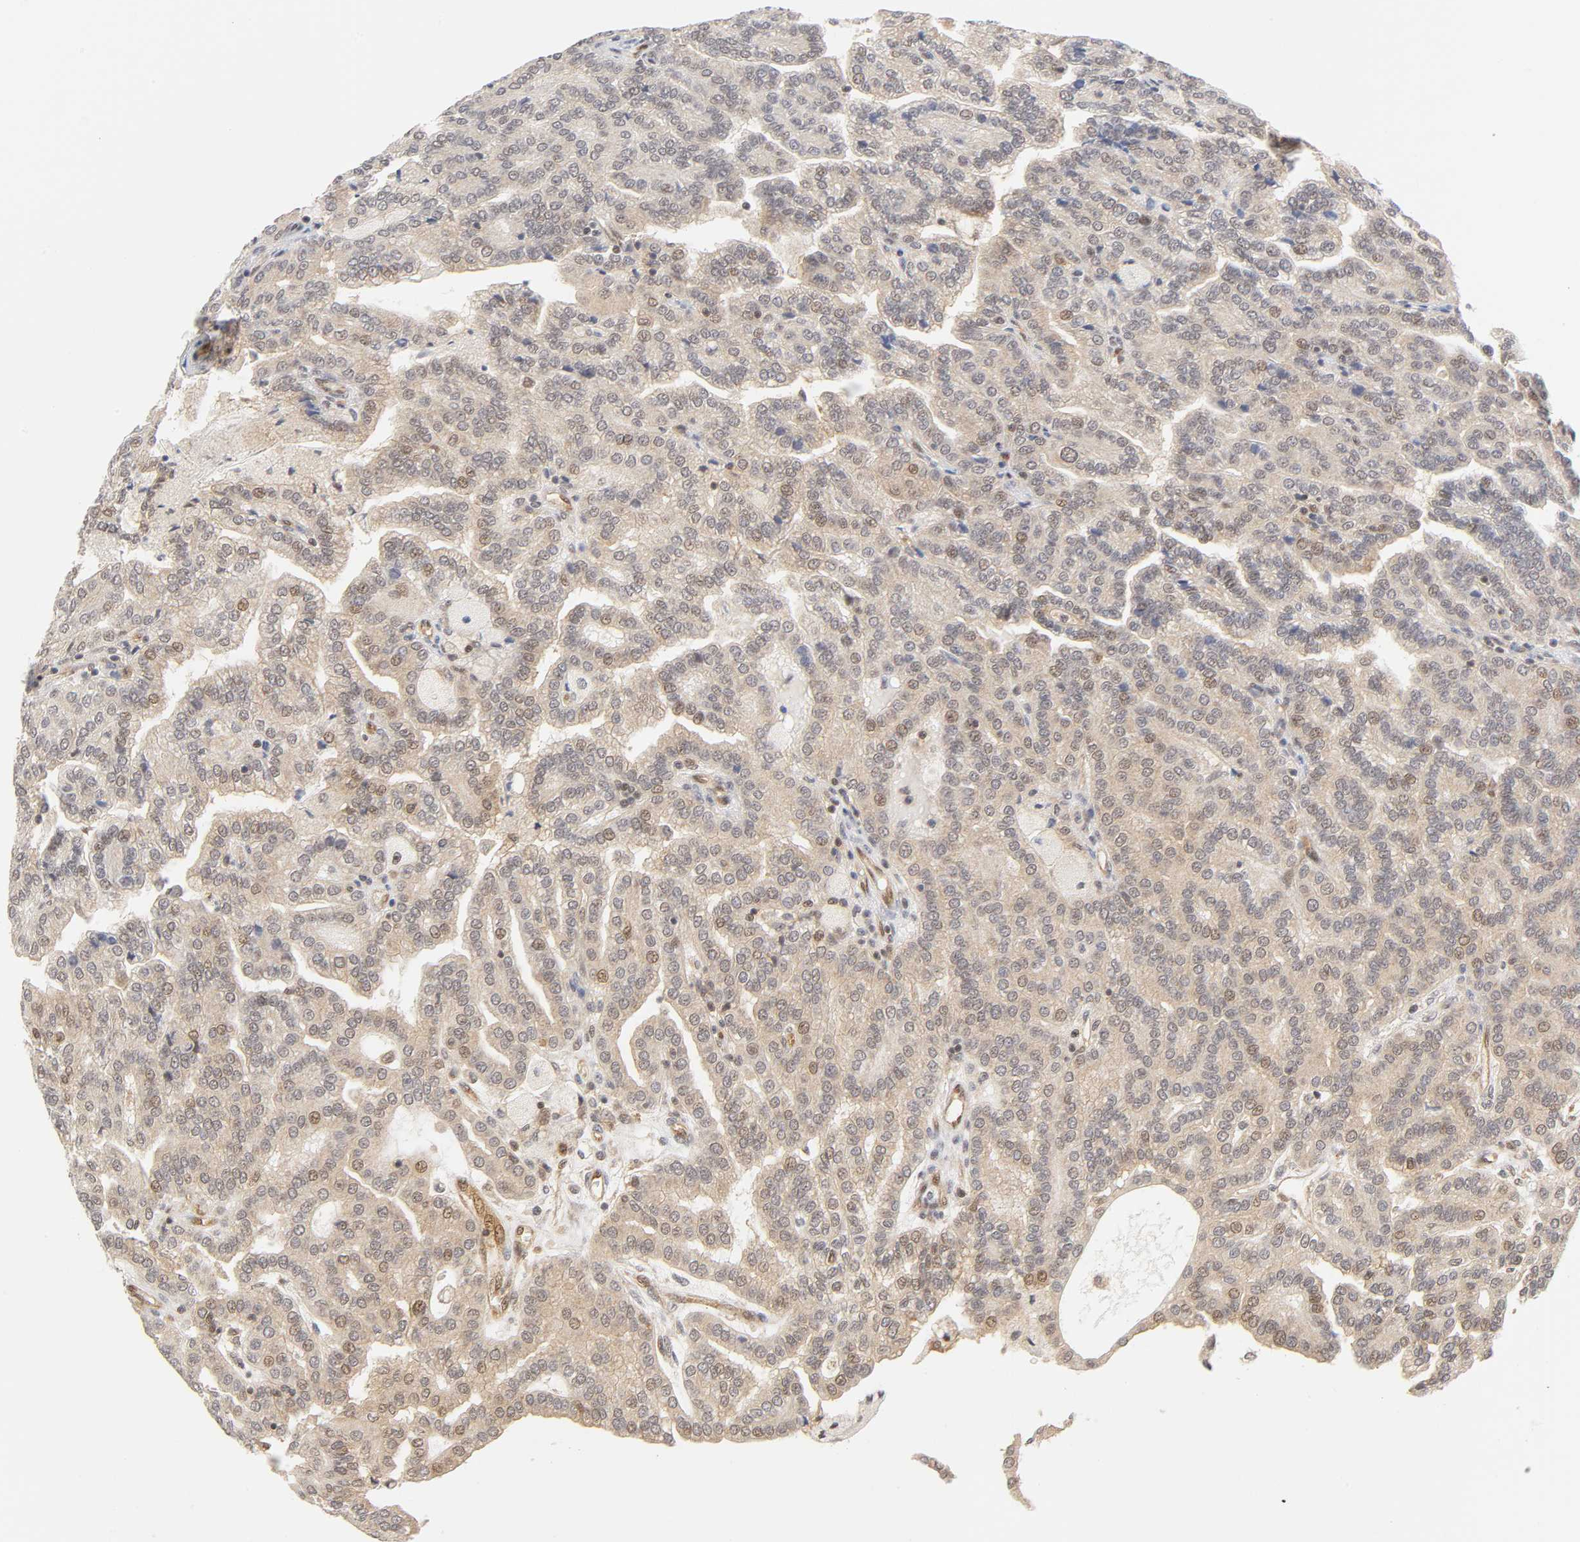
{"staining": {"intensity": "weak", "quantity": ">75%", "location": "cytoplasmic/membranous,nuclear"}, "tissue": "renal cancer", "cell_type": "Tumor cells", "image_type": "cancer", "snomed": [{"axis": "morphology", "description": "Adenocarcinoma, NOS"}, {"axis": "topography", "description": "Kidney"}], "caption": "Immunohistochemical staining of human adenocarcinoma (renal) demonstrates weak cytoplasmic/membranous and nuclear protein staining in about >75% of tumor cells. (IHC, brightfield microscopy, high magnification).", "gene": "CDC37", "patient": {"sex": "male", "age": 61}}